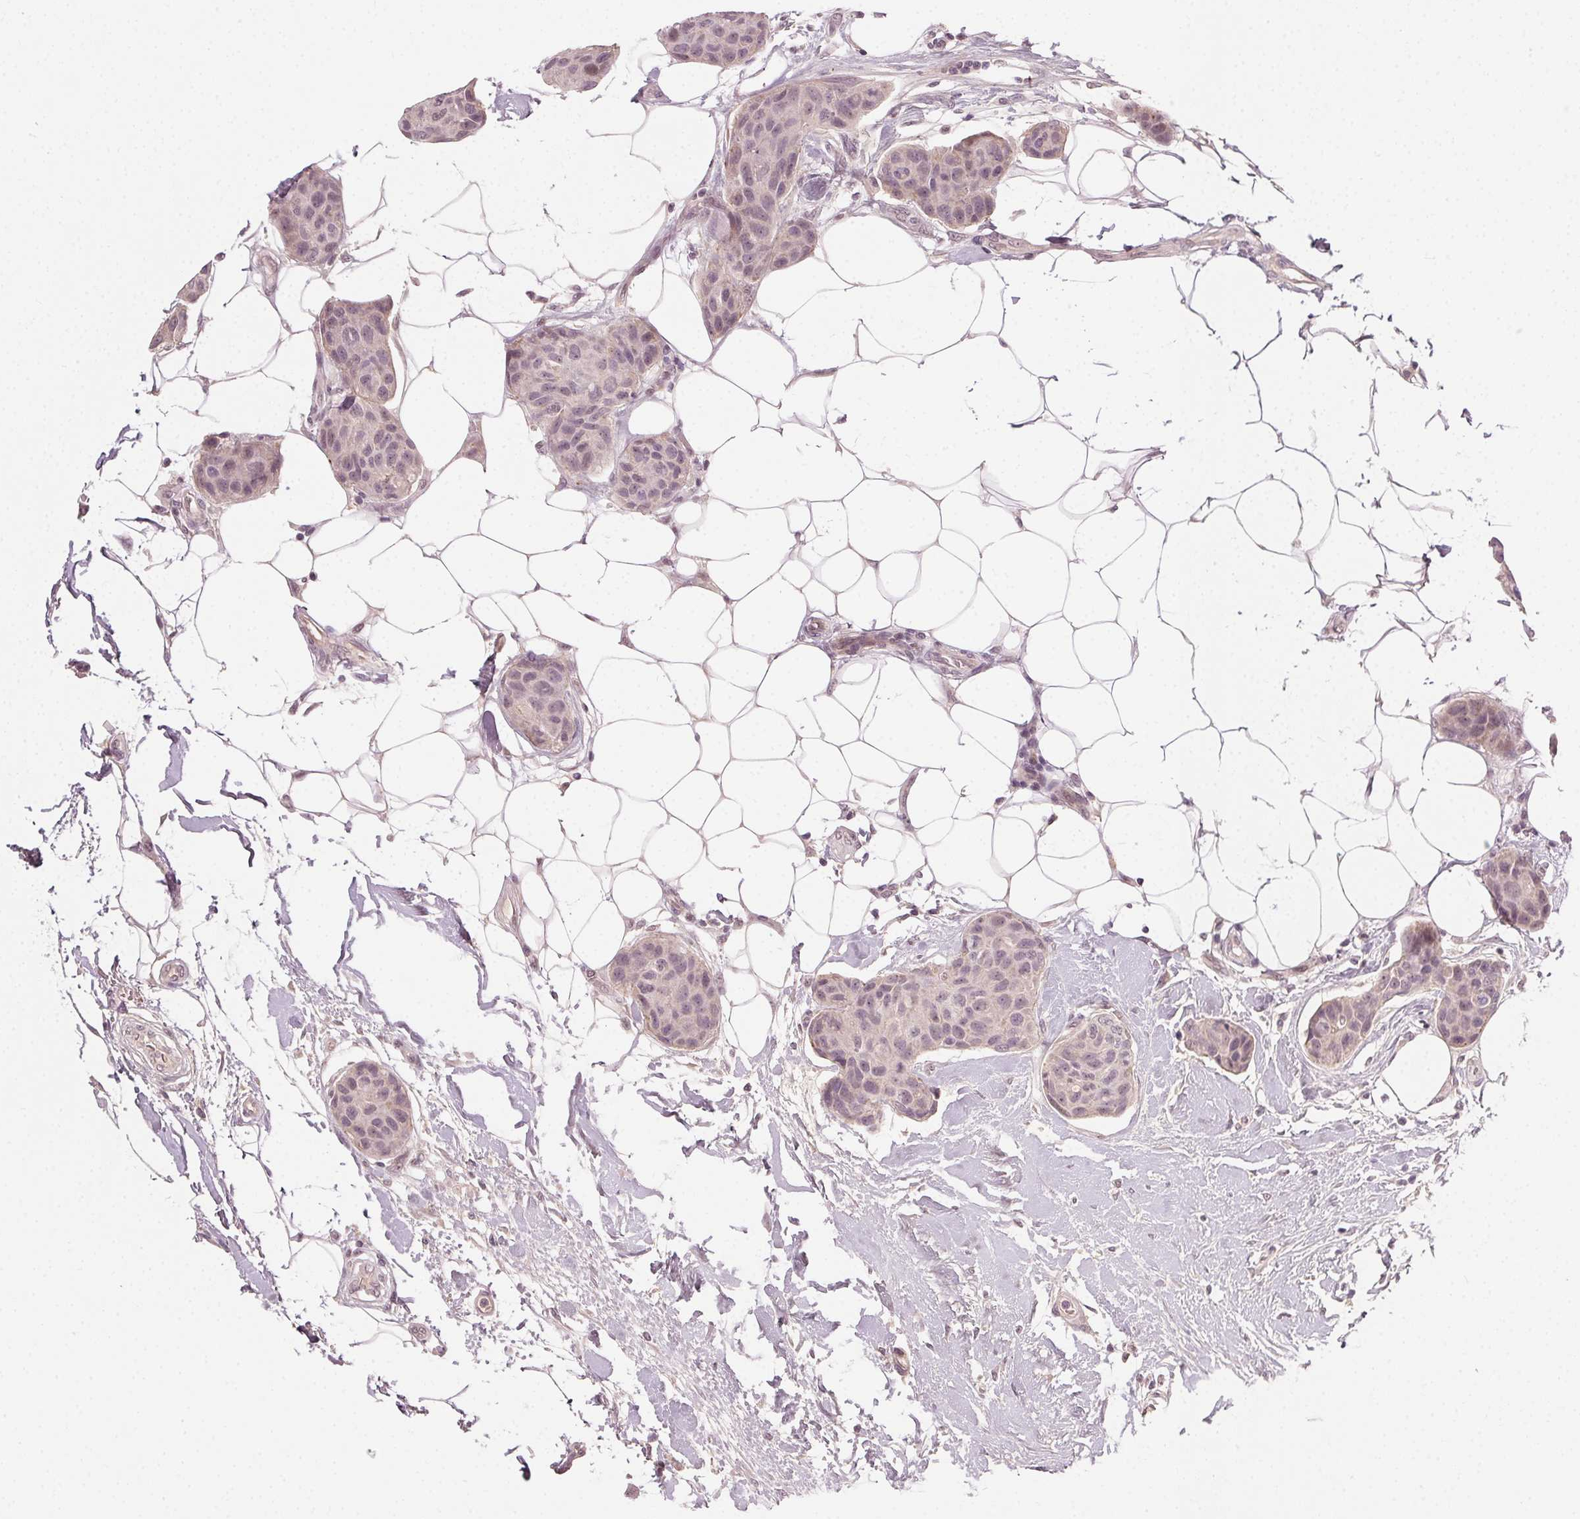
{"staining": {"intensity": "negative", "quantity": "none", "location": "none"}, "tissue": "breast cancer", "cell_type": "Tumor cells", "image_type": "cancer", "snomed": [{"axis": "morphology", "description": "Duct carcinoma"}, {"axis": "topography", "description": "Breast"}, {"axis": "topography", "description": "Lymph node"}], "caption": "Tumor cells show no significant protein expression in breast cancer.", "gene": "TUB", "patient": {"sex": "female", "age": 80}}